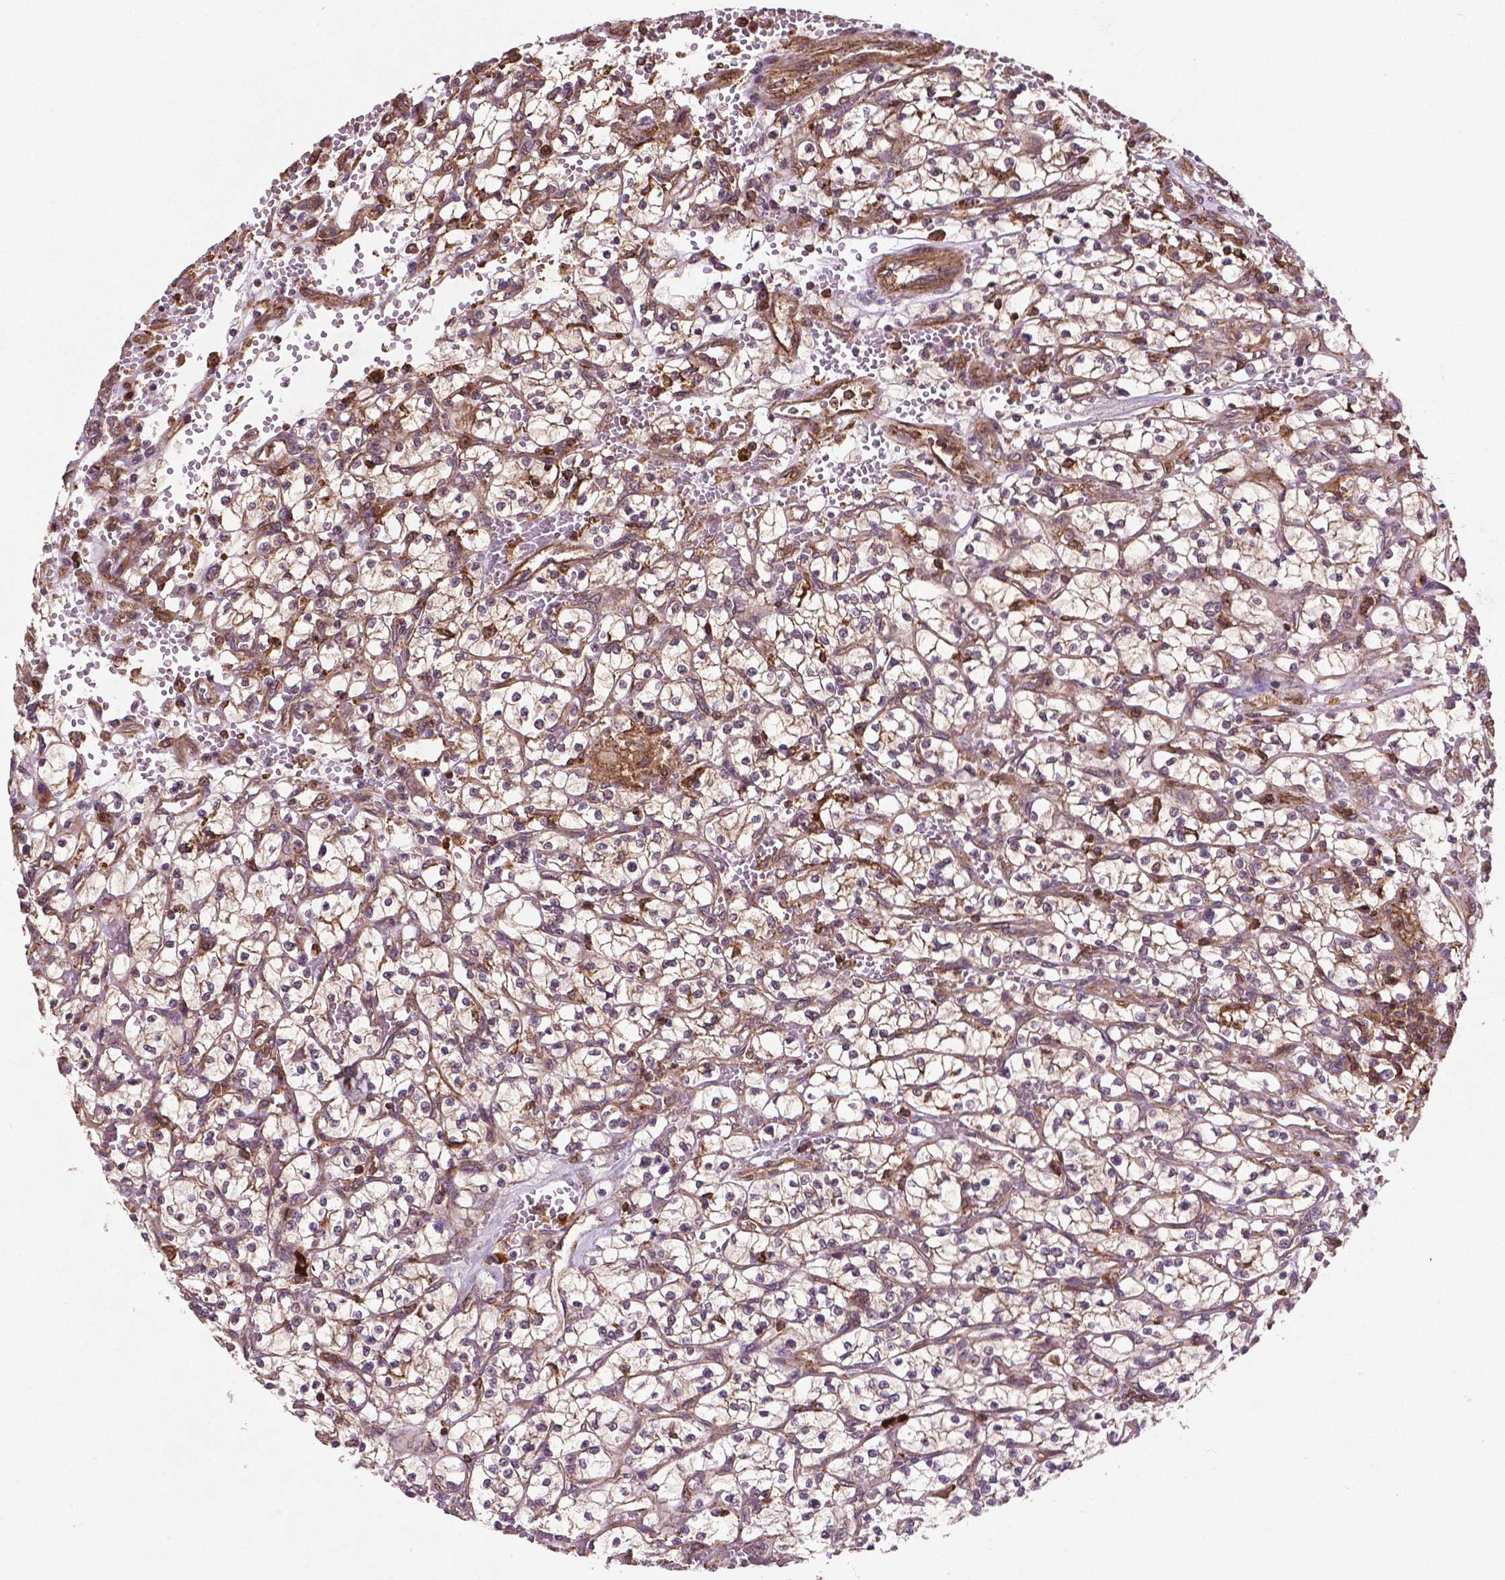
{"staining": {"intensity": "negative", "quantity": "none", "location": "none"}, "tissue": "renal cancer", "cell_type": "Tumor cells", "image_type": "cancer", "snomed": [{"axis": "morphology", "description": "Adenocarcinoma, NOS"}, {"axis": "topography", "description": "Kidney"}], "caption": "IHC image of human renal cancer stained for a protein (brown), which shows no positivity in tumor cells.", "gene": "ZMYND19", "patient": {"sex": "female", "age": 64}}